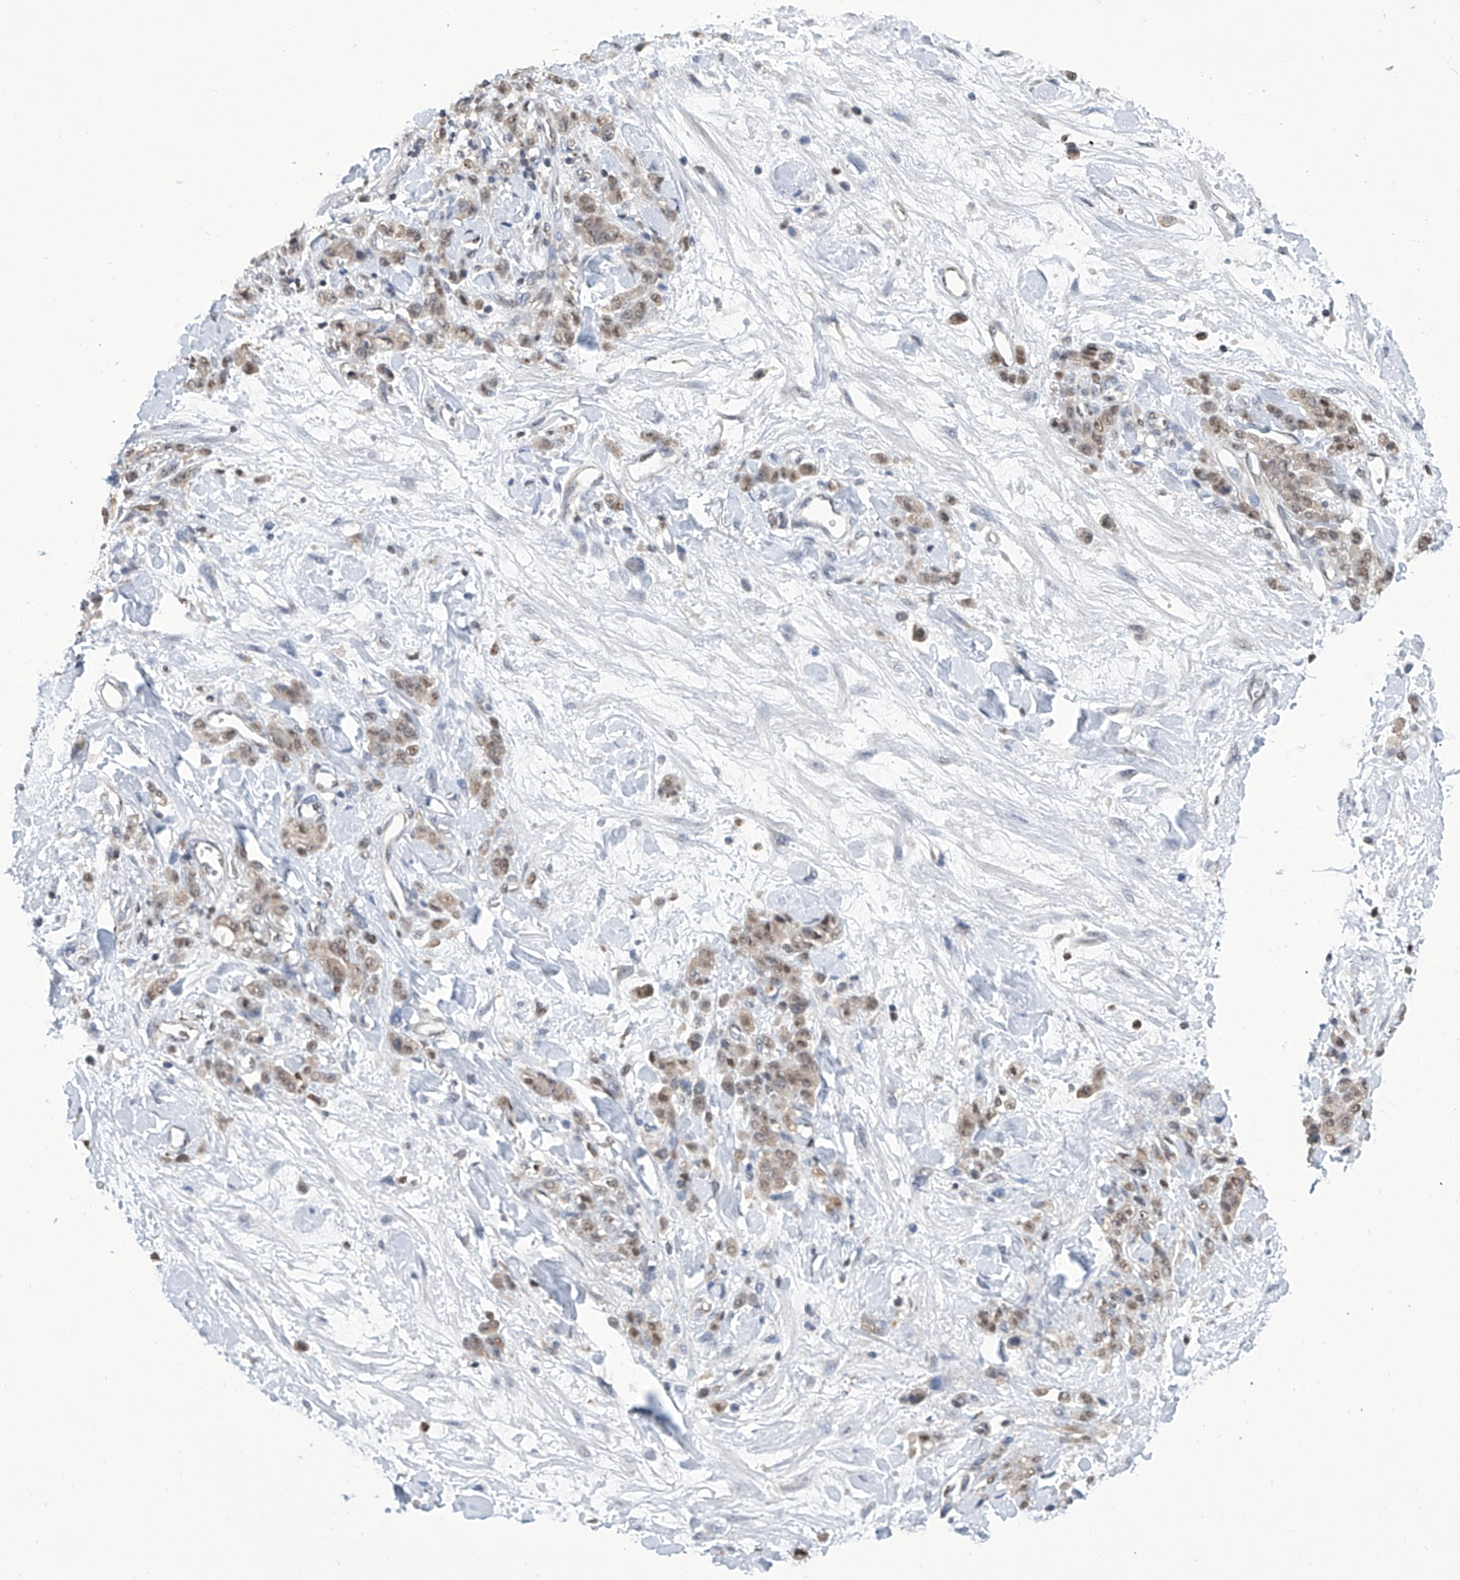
{"staining": {"intensity": "weak", "quantity": ">75%", "location": "cytoplasmic/membranous,nuclear"}, "tissue": "stomach cancer", "cell_type": "Tumor cells", "image_type": "cancer", "snomed": [{"axis": "morphology", "description": "Normal tissue, NOS"}, {"axis": "morphology", "description": "Adenocarcinoma, NOS"}, {"axis": "topography", "description": "Stomach"}], "caption": "Weak cytoplasmic/membranous and nuclear positivity is seen in approximately >75% of tumor cells in stomach cancer.", "gene": "SREBF2", "patient": {"sex": "male", "age": 82}}